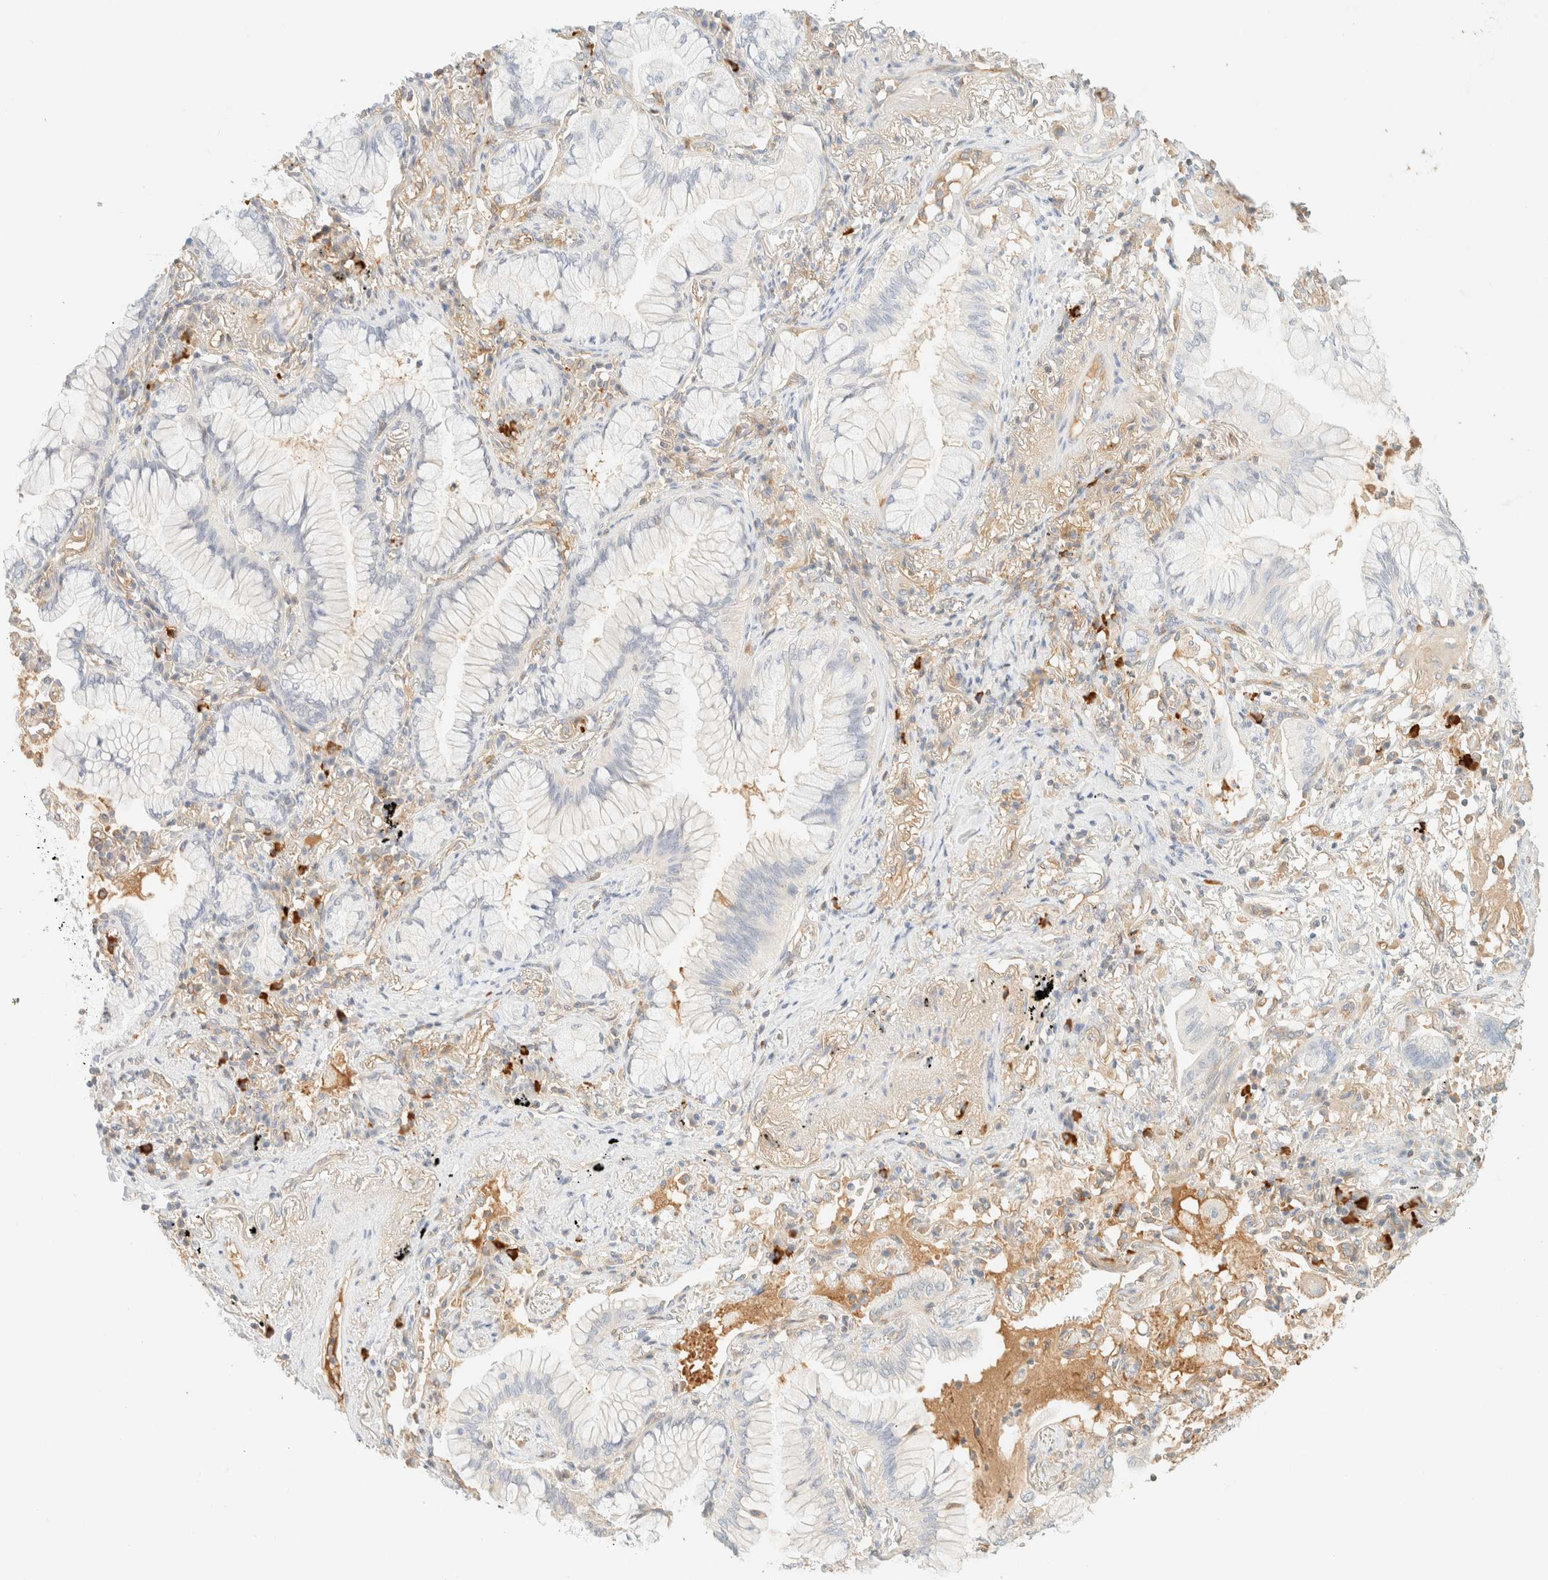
{"staining": {"intensity": "negative", "quantity": "none", "location": "none"}, "tissue": "lung cancer", "cell_type": "Tumor cells", "image_type": "cancer", "snomed": [{"axis": "morphology", "description": "Adenocarcinoma, NOS"}, {"axis": "topography", "description": "Lung"}], "caption": "This is an immunohistochemistry (IHC) histopathology image of human adenocarcinoma (lung). There is no staining in tumor cells.", "gene": "FHOD1", "patient": {"sex": "female", "age": 70}}